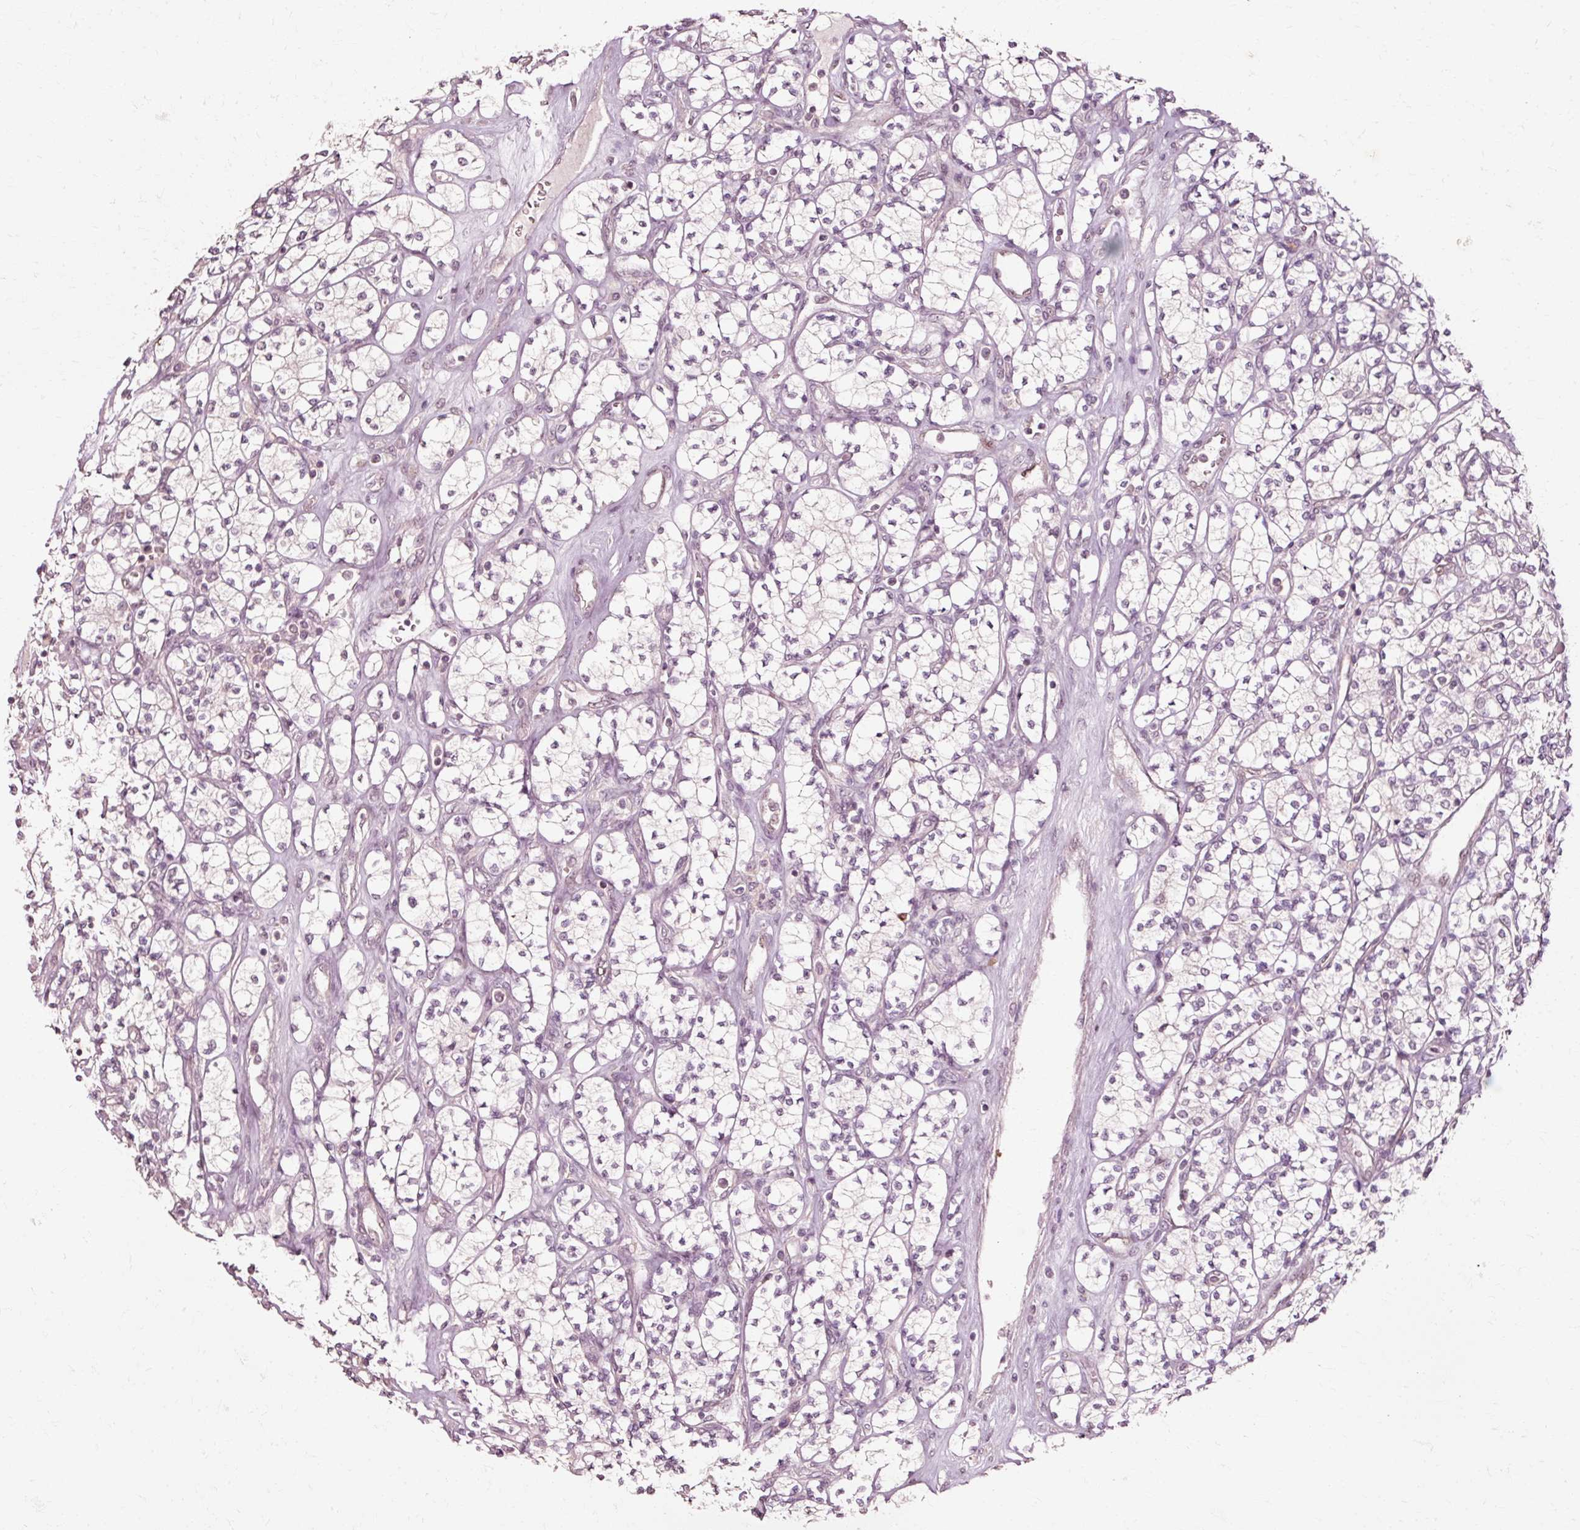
{"staining": {"intensity": "negative", "quantity": "none", "location": "none"}, "tissue": "renal cancer", "cell_type": "Tumor cells", "image_type": "cancer", "snomed": [{"axis": "morphology", "description": "Adenocarcinoma, NOS"}, {"axis": "topography", "description": "Kidney"}], "caption": "Immunohistochemistry (IHC) of renal cancer exhibits no expression in tumor cells.", "gene": "RGPD5", "patient": {"sex": "male", "age": 77}}